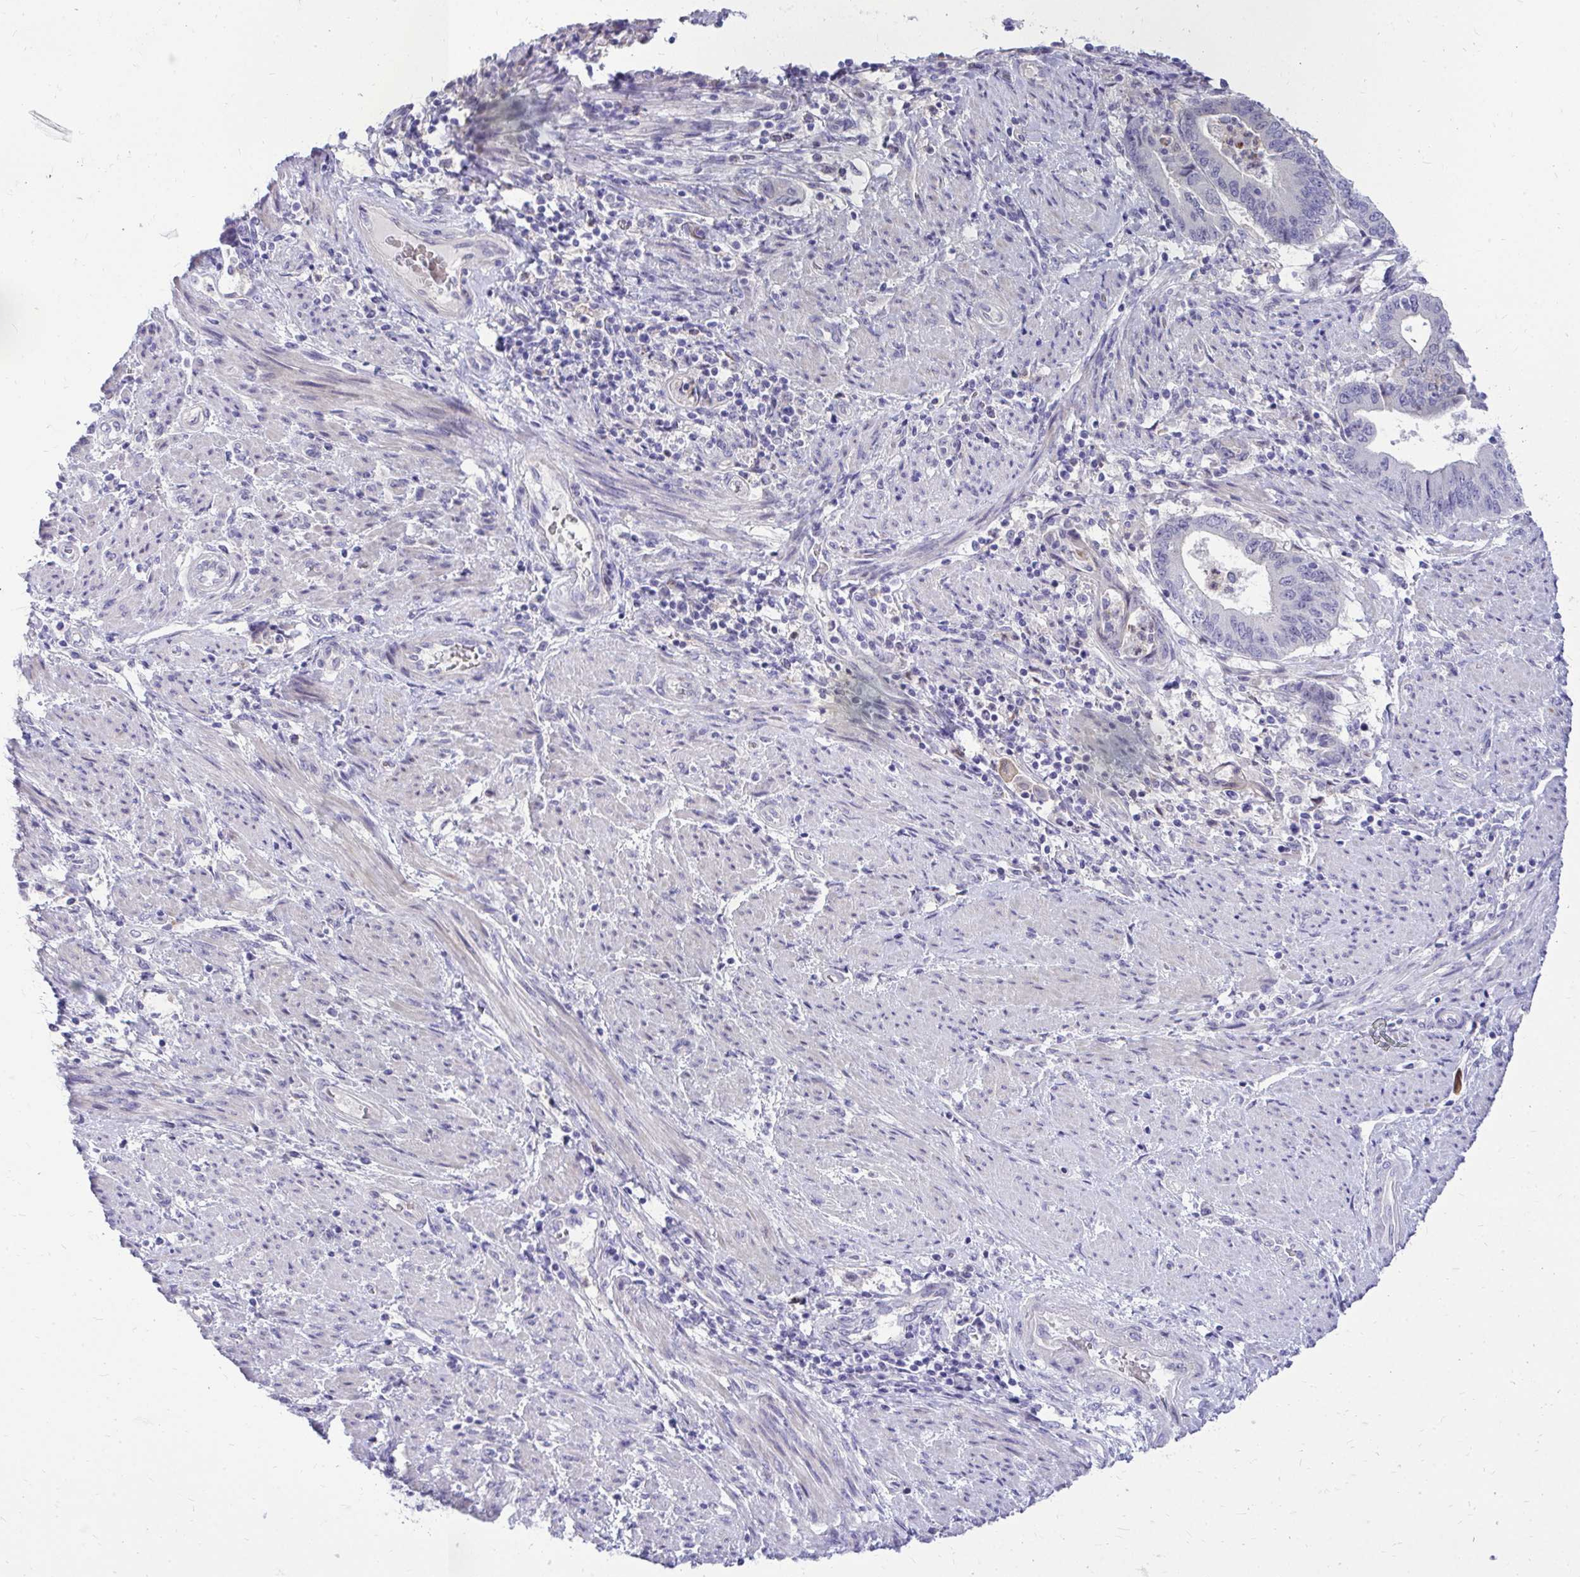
{"staining": {"intensity": "negative", "quantity": "none", "location": "none"}, "tissue": "endometrial cancer", "cell_type": "Tumor cells", "image_type": "cancer", "snomed": [{"axis": "morphology", "description": "Adenocarcinoma, NOS"}, {"axis": "topography", "description": "Endometrium"}], "caption": "The immunohistochemistry image has no significant expression in tumor cells of endometrial cancer tissue.", "gene": "ZSWIM9", "patient": {"sex": "female", "age": 65}}